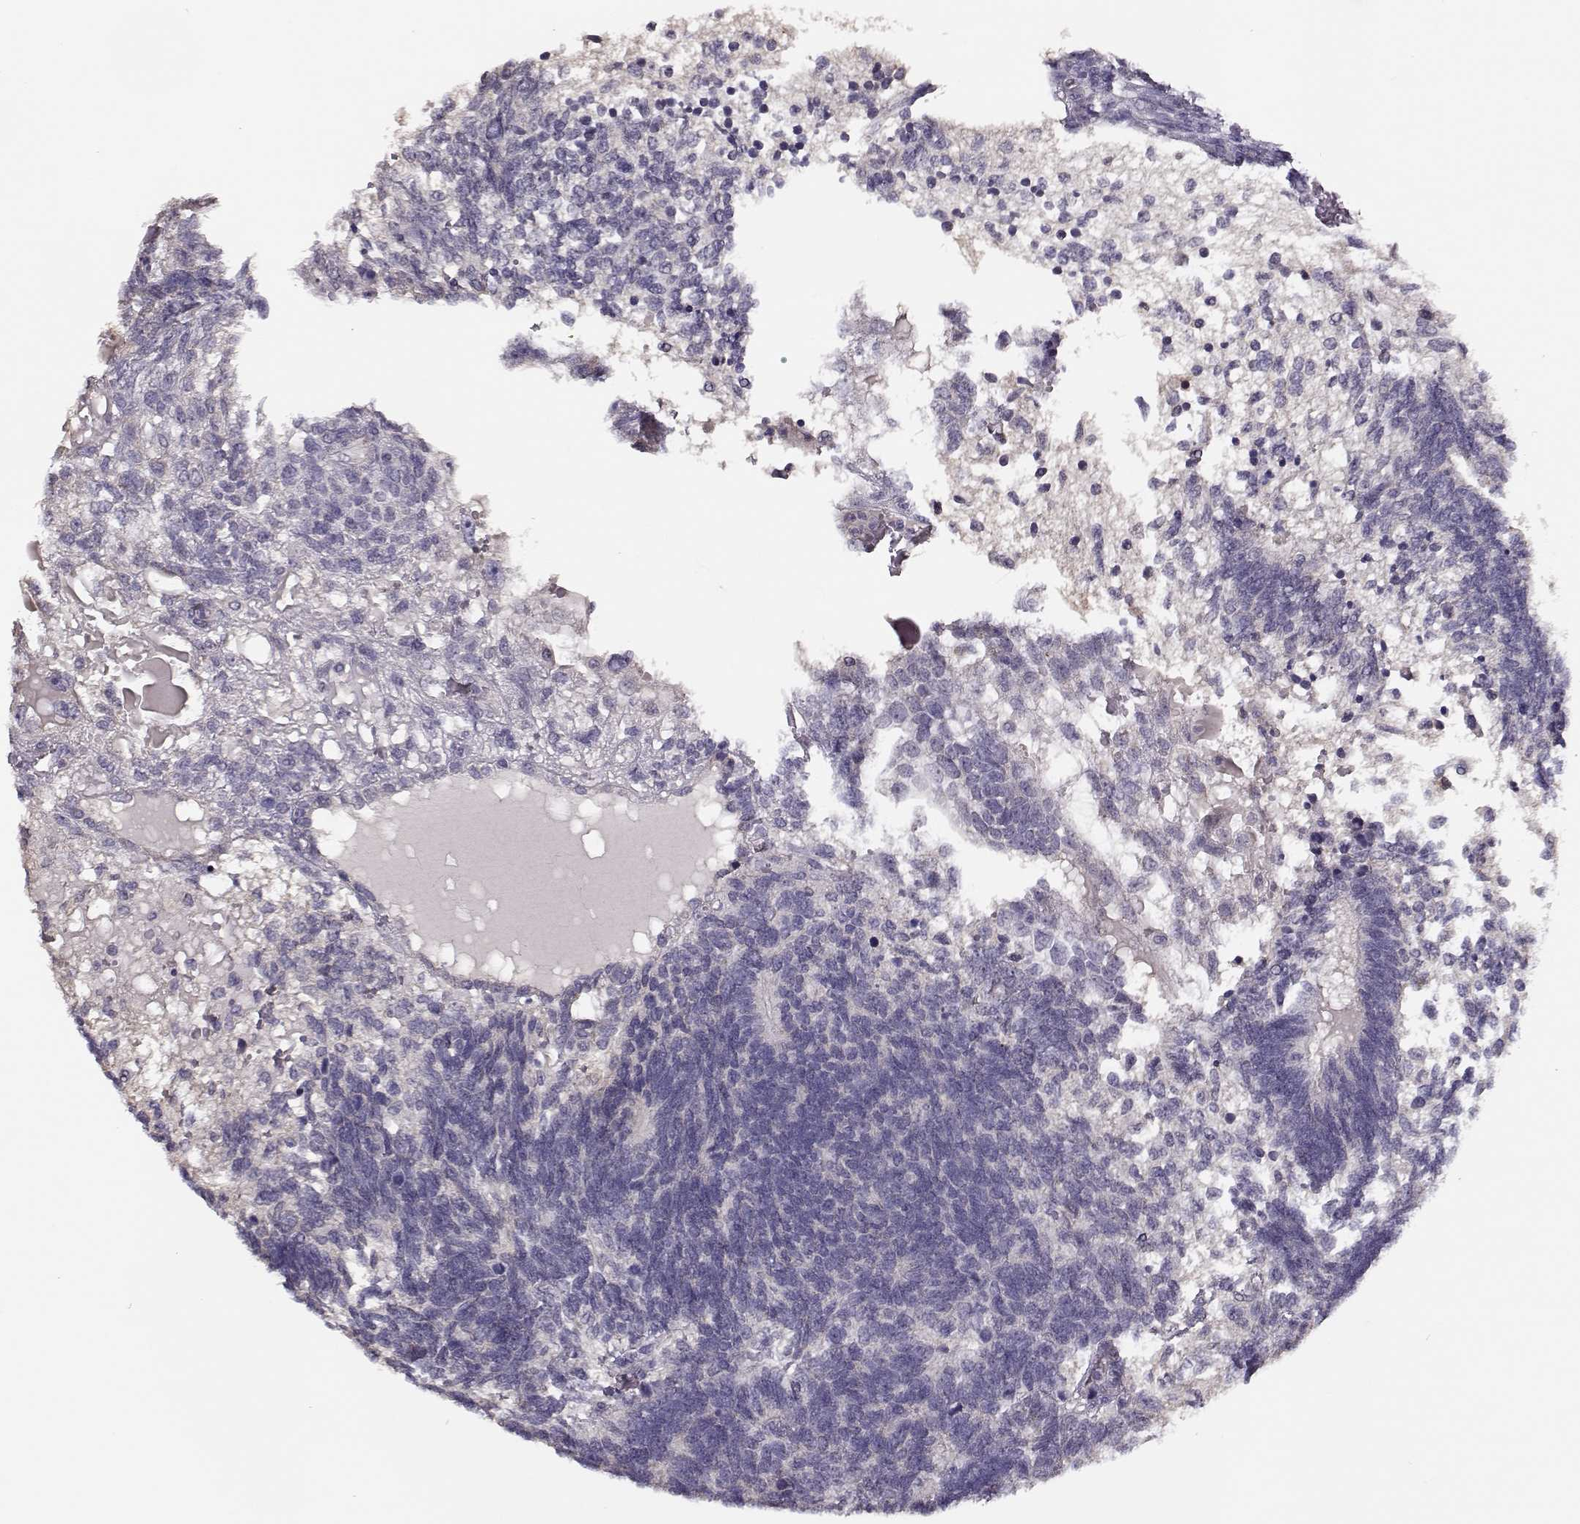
{"staining": {"intensity": "negative", "quantity": "none", "location": "none"}, "tissue": "testis cancer", "cell_type": "Tumor cells", "image_type": "cancer", "snomed": [{"axis": "morphology", "description": "Seminoma, NOS"}, {"axis": "morphology", "description": "Carcinoma, Embryonal, NOS"}, {"axis": "topography", "description": "Testis"}], "caption": "Tumor cells are negative for brown protein staining in seminoma (testis).", "gene": "TMEM145", "patient": {"sex": "male", "age": 41}}